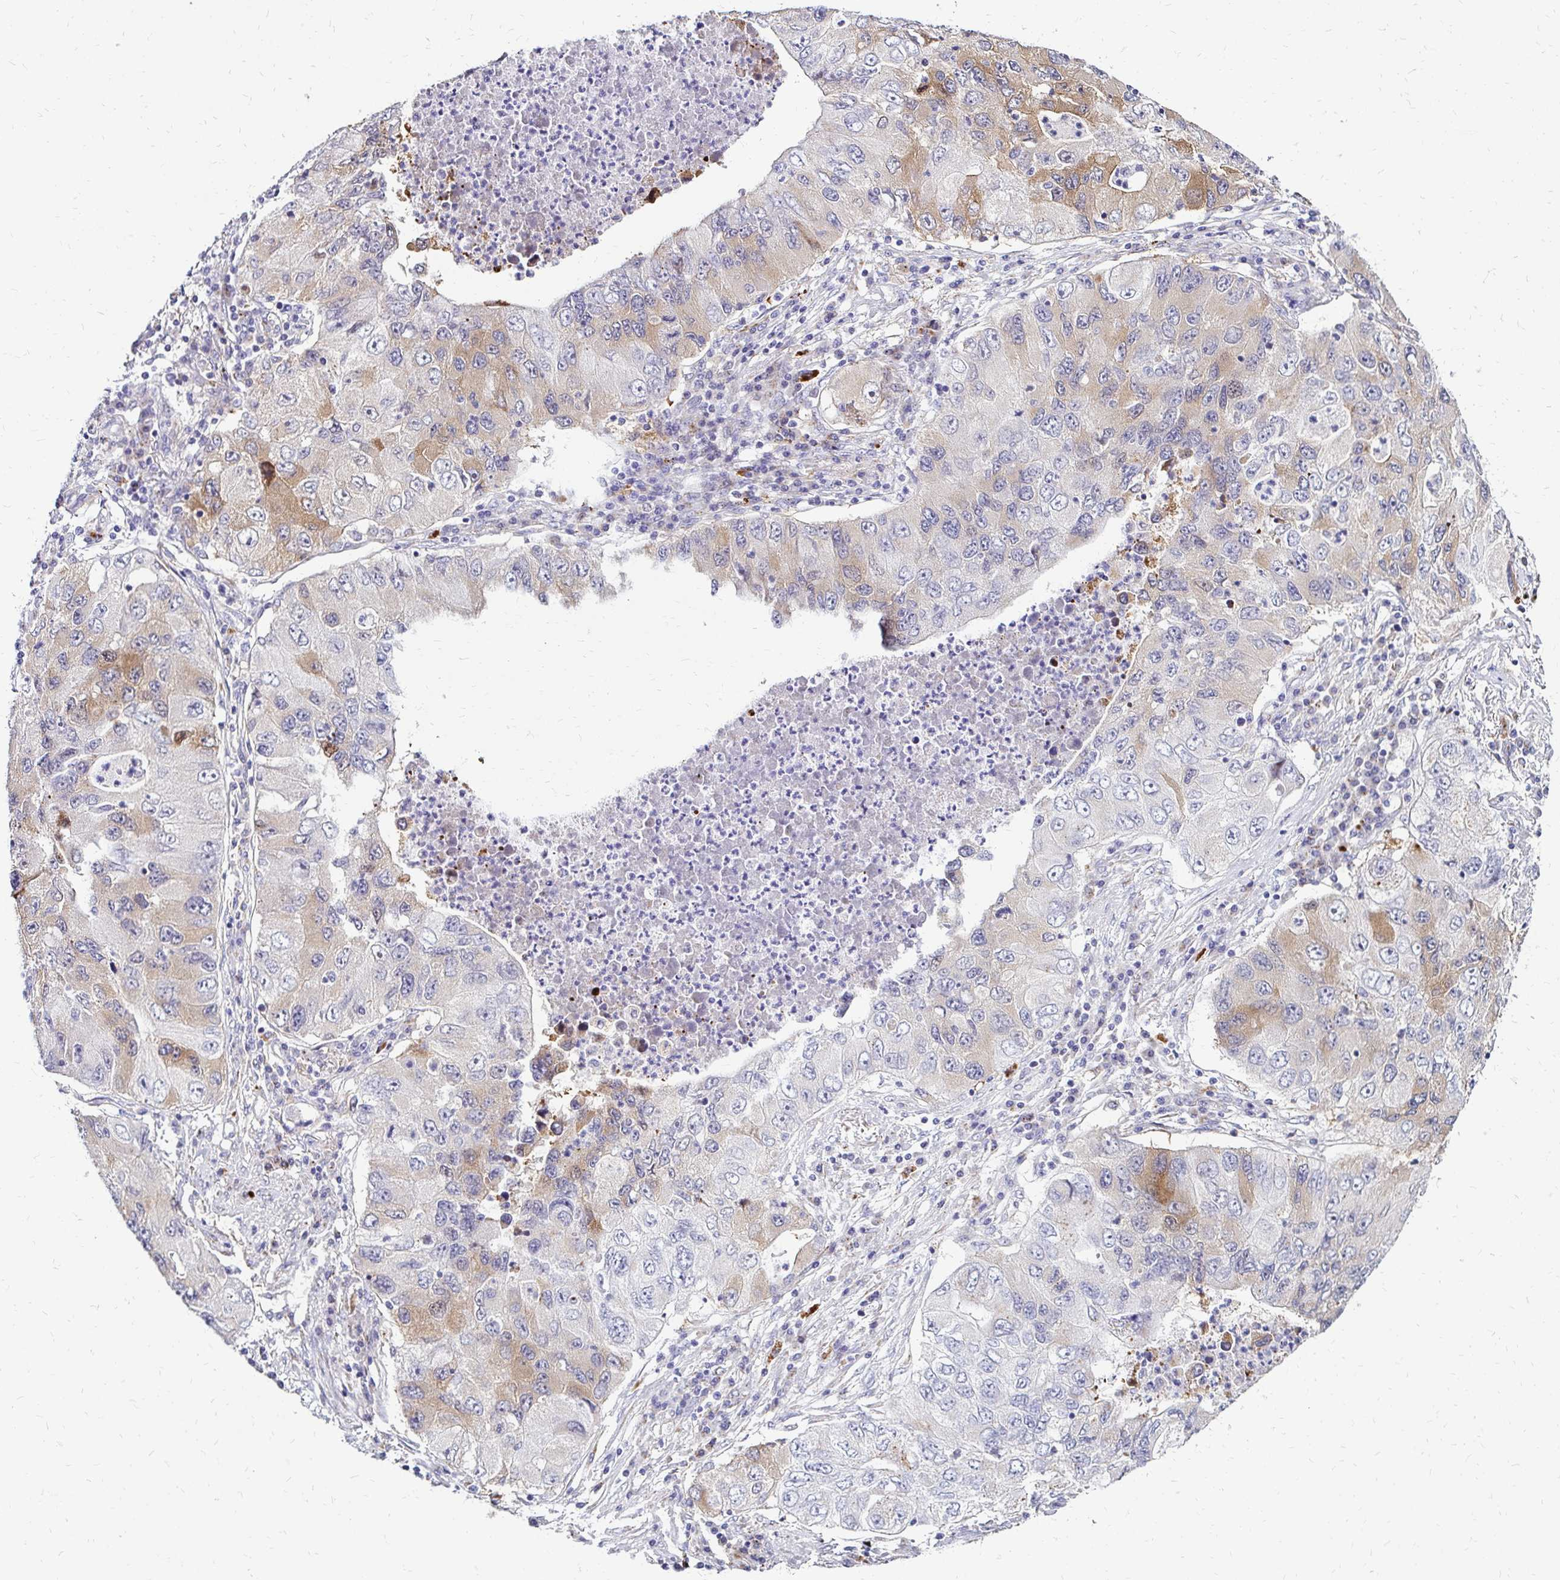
{"staining": {"intensity": "weak", "quantity": "<25%", "location": "cytoplasmic/membranous"}, "tissue": "lung cancer", "cell_type": "Tumor cells", "image_type": "cancer", "snomed": [{"axis": "morphology", "description": "Adenocarcinoma, NOS"}, {"axis": "morphology", "description": "Adenocarcinoma, metastatic, NOS"}, {"axis": "topography", "description": "Lymph node"}, {"axis": "topography", "description": "Lung"}], "caption": "High magnification brightfield microscopy of lung cancer (adenocarcinoma) stained with DAB (brown) and counterstained with hematoxylin (blue): tumor cells show no significant expression.", "gene": "IDUA", "patient": {"sex": "female", "age": 54}}